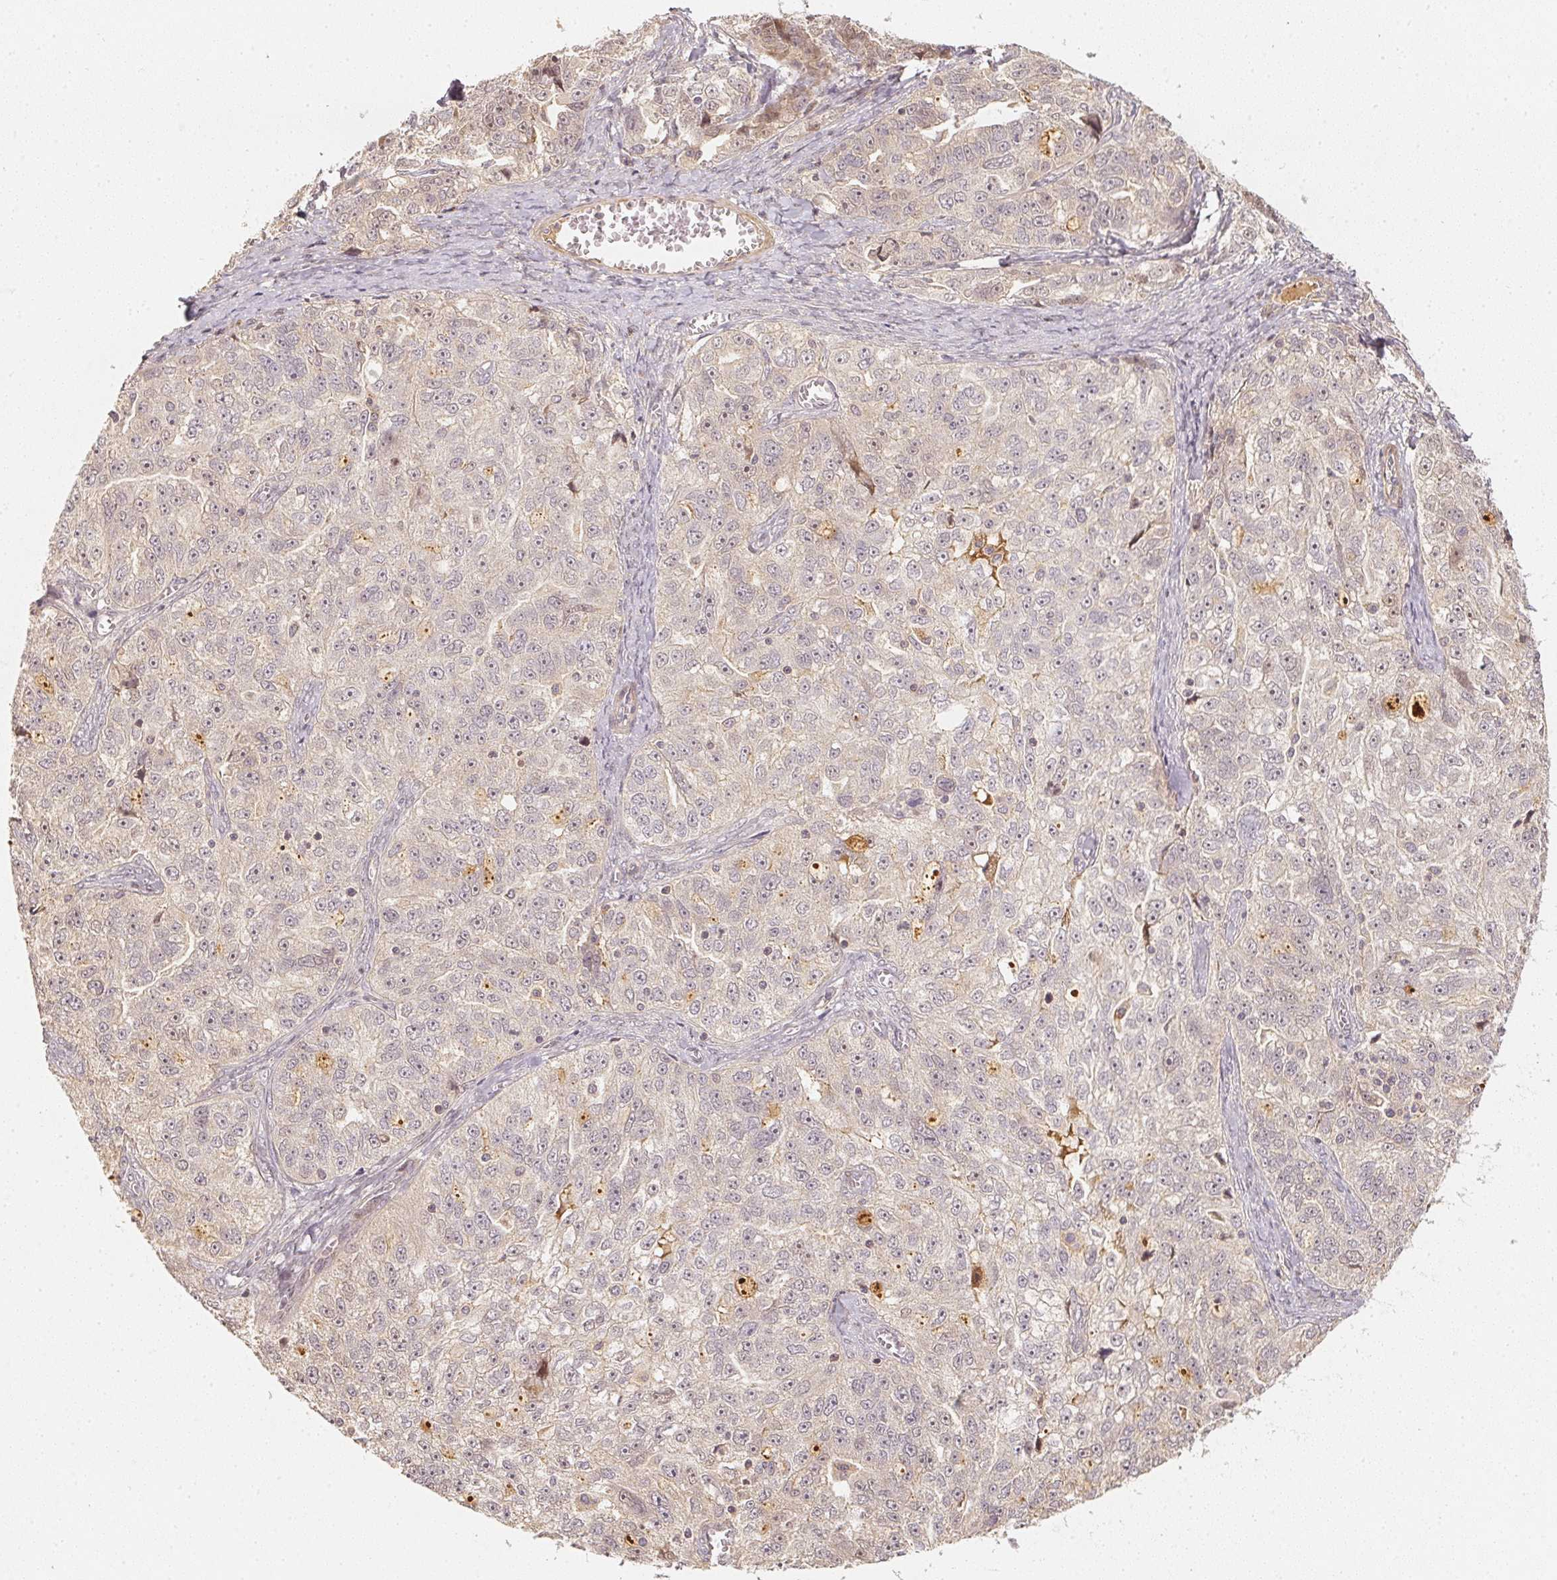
{"staining": {"intensity": "negative", "quantity": "none", "location": "none"}, "tissue": "ovarian cancer", "cell_type": "Tumor cells", "image_type": "cancer", "snomed": [{"axis": "morphology", "description": "Cystadenocarcinoma, serous, NOS"}, {"axis": "topography", "description": "Ovary"}], "caption": "Immunohistochemistry histopathology image of ovarian serous cystadenocarcinoma stained for a protein (brown), which demonstrates no expression in tumor cells. (Immunohistochemistry, brightfield microscopy, high magnification).", "gene": "SERPINE1", "patient": {"sex": "female", "age": 51}}